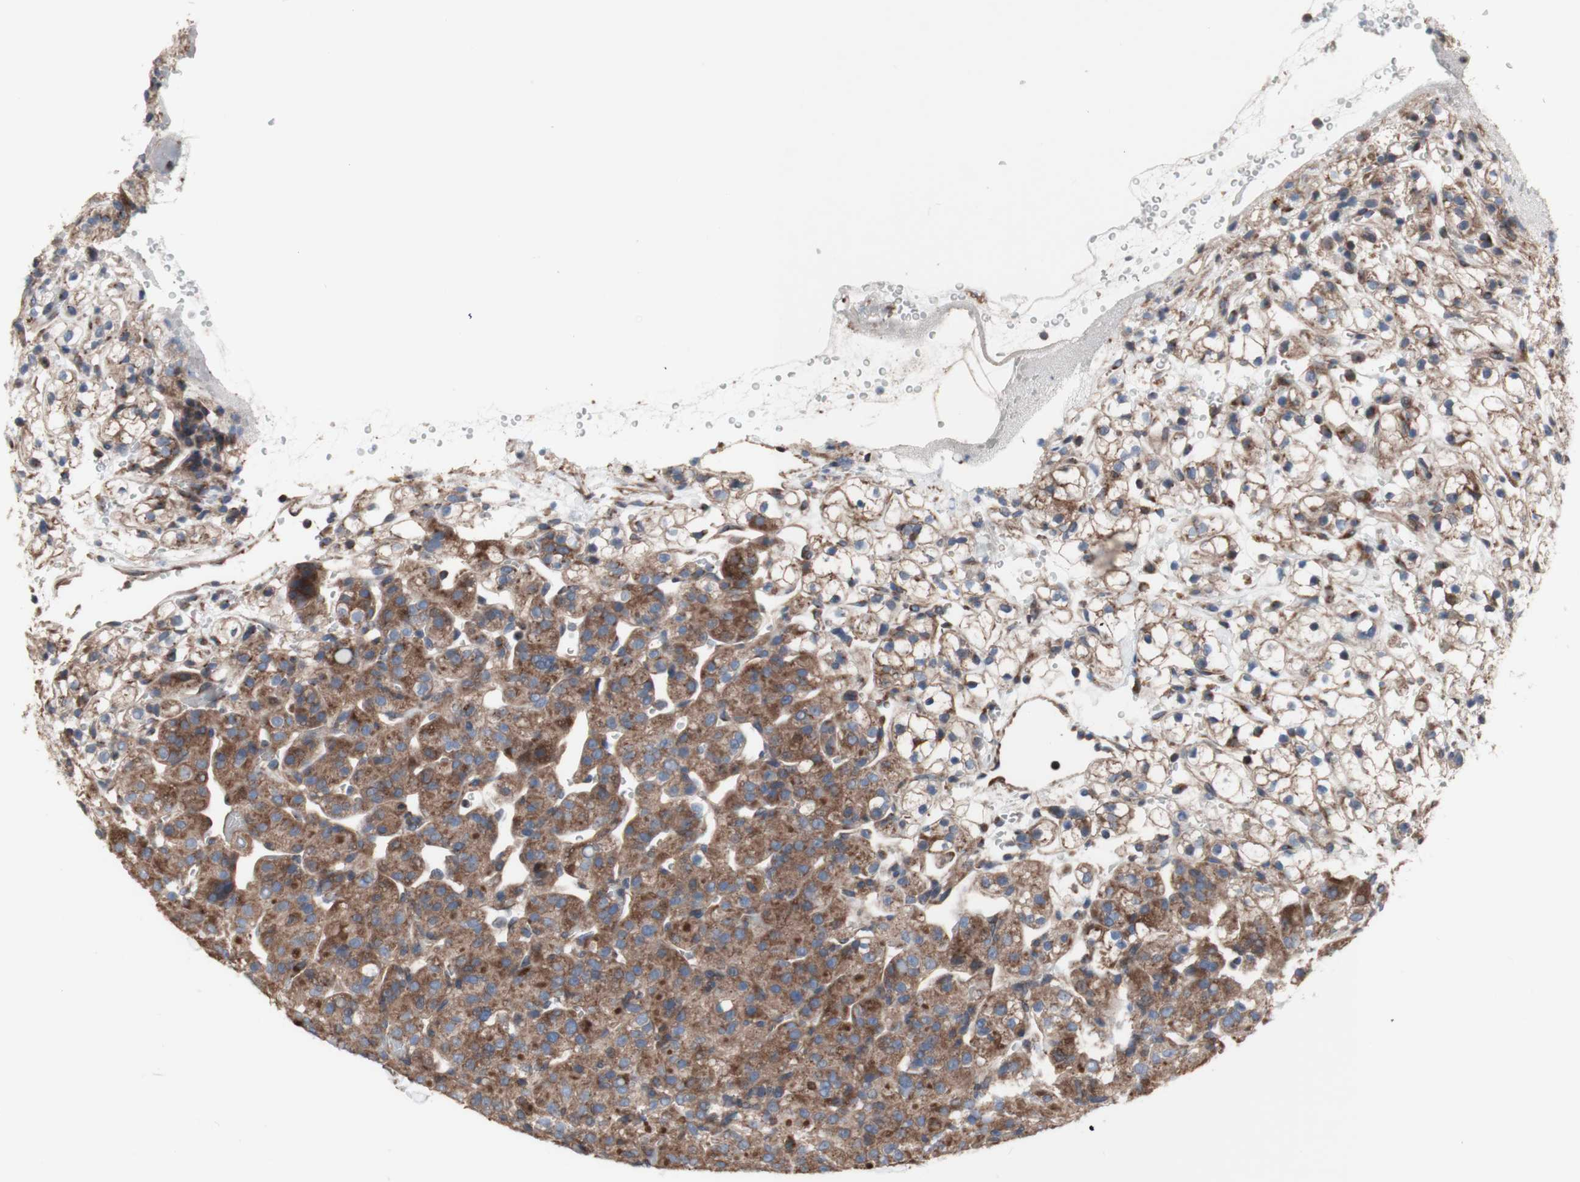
{"staining": {"intensity": "moderate", "quantity": ">75%", "location": "cytoplasmic/membranous"}, "tissue": "renal cancer", "cell_type": "Tumor cells", "image_type": "cancer", "snomed": [{"axis": "morphology", "description": "Adenocarcinoma, NOS"}, {"axis": "topography", "description": "Kidney"}], "caption": "High-power microscopy captured an immunohistochemistry (IHC) photomicrograph of renal cancer (adenocarcinoma), revealing moderate cytoplasmic/membranous expression in approximately >75% of tumor cells.", "gene": "COPB1", "patient": {"sex": "male", "age": 61}}